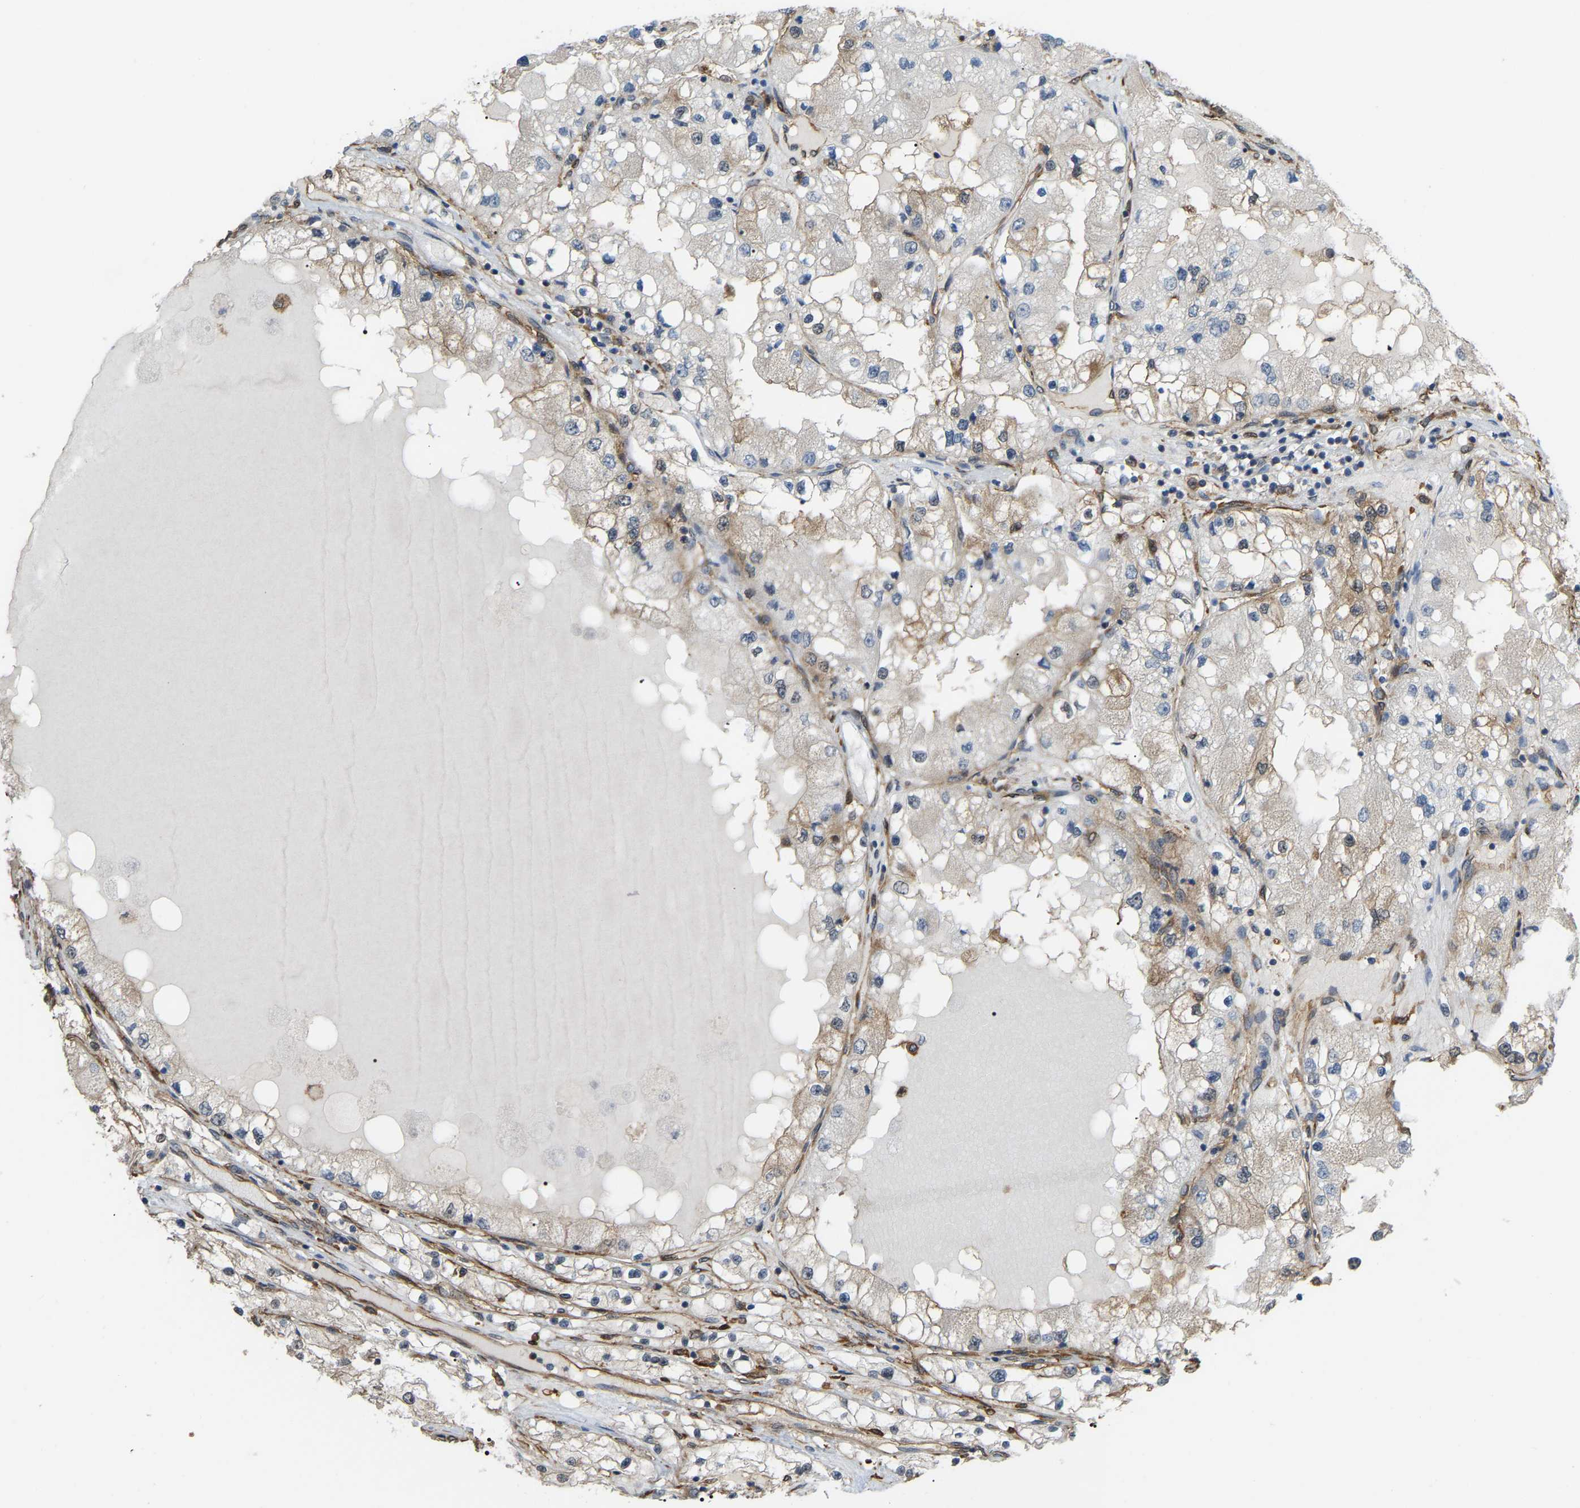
{"staining": {"intensity": "weak", "quantity": "<25%", "location": "cytoplasmic/membranous"}, "tissue": "renal cancer", "cell_type": "Tumor cells", "image_type": "cancer", "snomed": [{"axis": "morphology", "description": "Adenocarcinoma, NOS"}, {"axis": "topography", "description": "Kidney"}], "caption": "Immunohistochemistry (IHC) of human renal adenocarcinoma exhibits no staining in tumor cells.", "gene": "PICALM", "patient": {"sex": "male", "age": 68}}